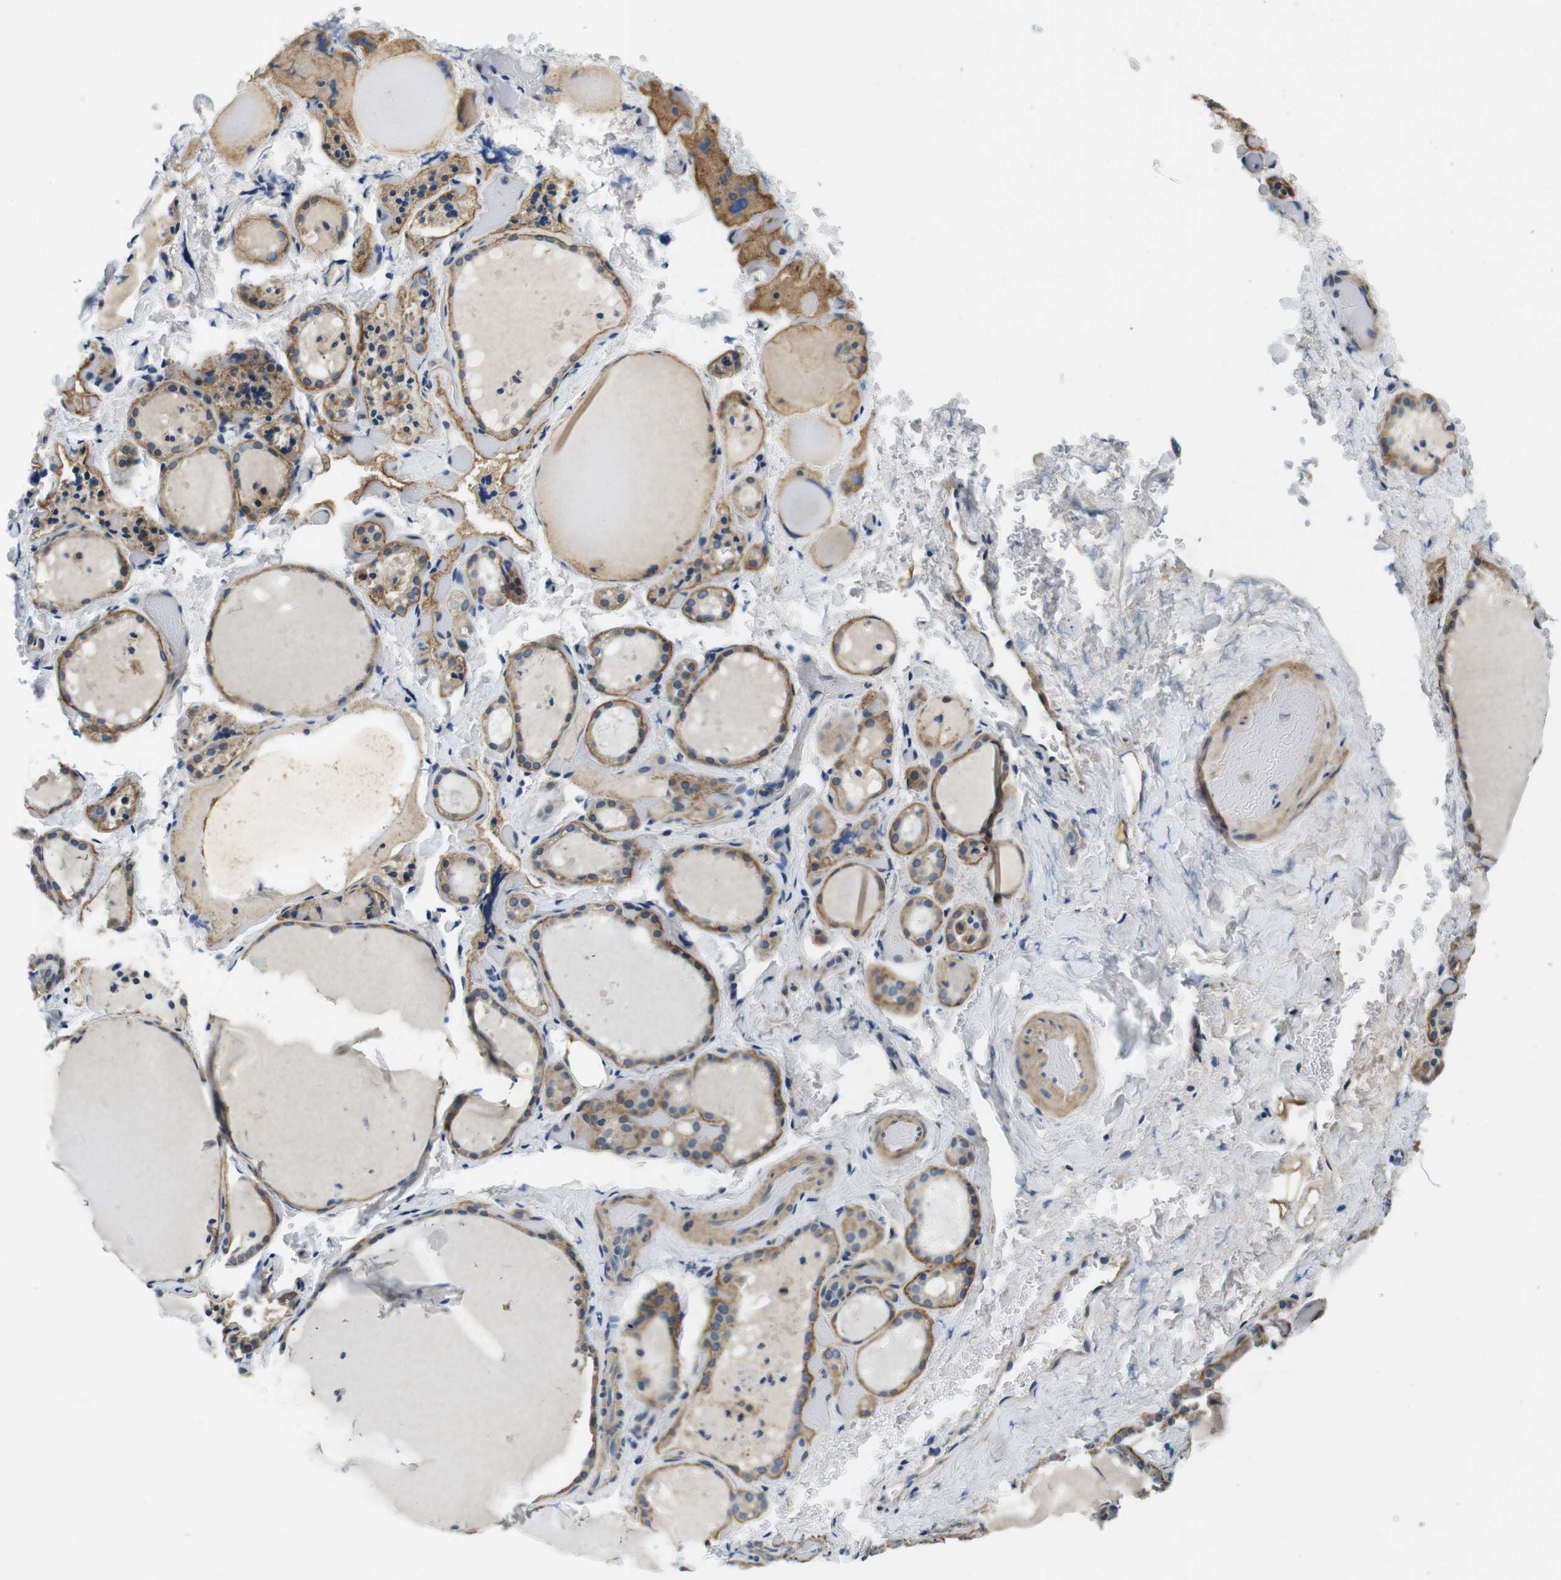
{"staining": {"intensity": "moderate", "quantity": ">75%", "location": "cytoplasmic/membranous"}, "tissue": "thyroid gland", "cell_type": "Glandular cells", "image_type": "normal", "snomed": [{"axis": "morphology", "description": "Normal tissue, NOS"}, {"axis": "topography", "description": "Thyroid gland"}], "caption": "Thyroid gland stained with immunohistochemistry shows moderate cytoplasmic/membranous positivity in about >75% of glandular cells. (Stains: DAB in brown, nuclei in blue, Microscopy: brightfield microscopy at high magnification).", "gene": "DTNA", "patient": {"sex": "female", "age": 44}}